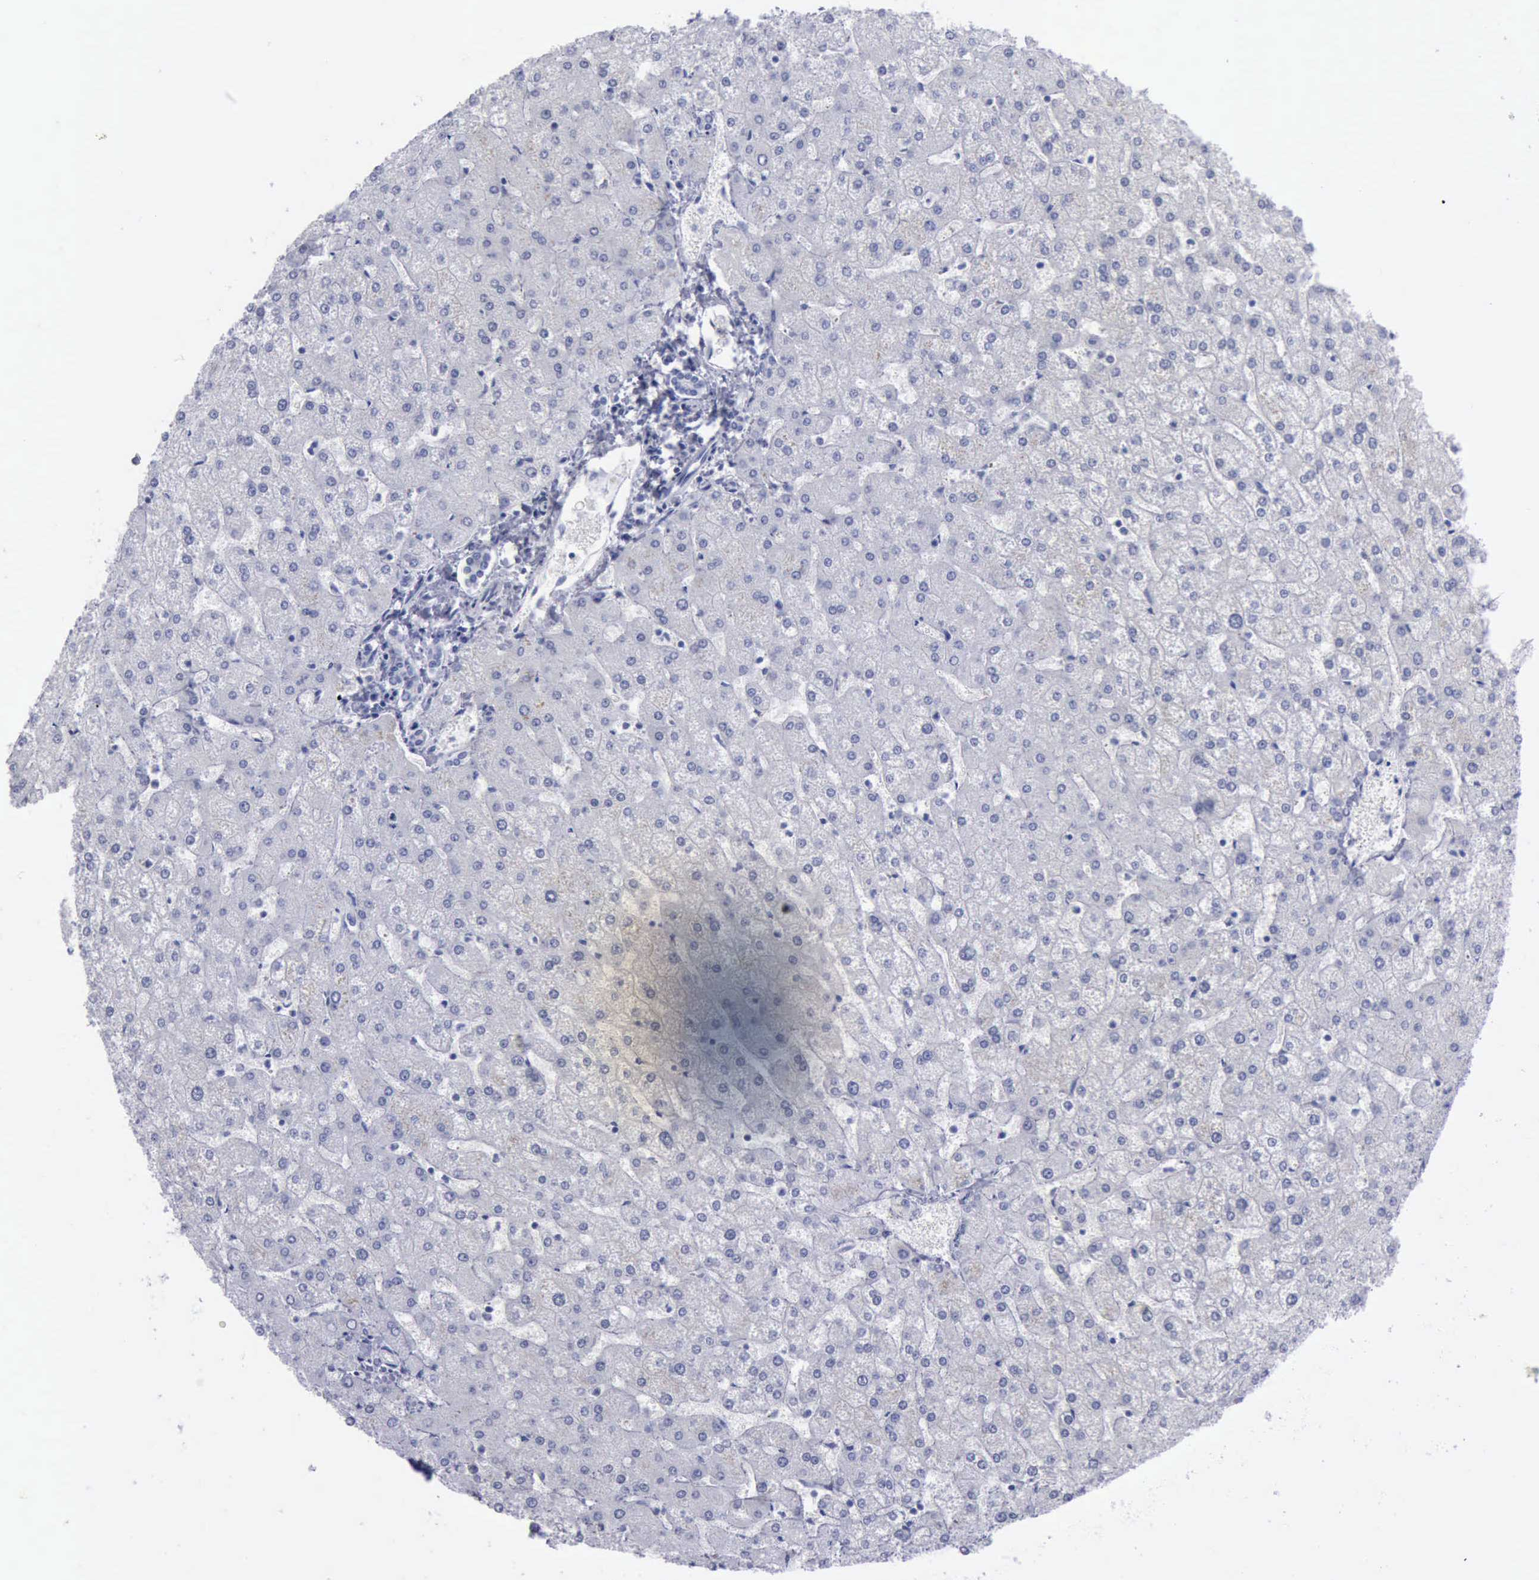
{"staining": {"intensity": "negative", "quantity": "none", "location": "none"}, "tissue": "liver", "cell_type": "Cholangiocytes", "image_type": "normal", "snomed": [{"axis": "morphology", "description": "Normal tissue, NOS"}, {"axis": "topography", "description": "Liver"}], "caption": "IHC photomicrograph of benign liver: human liver stained with DAB (3,3'-diaminobenzidine) demonstrates no significant protein positivity in cholangiocytes.", "gene": "KRT13", "patient": {"sex": "female", "age": 32}}